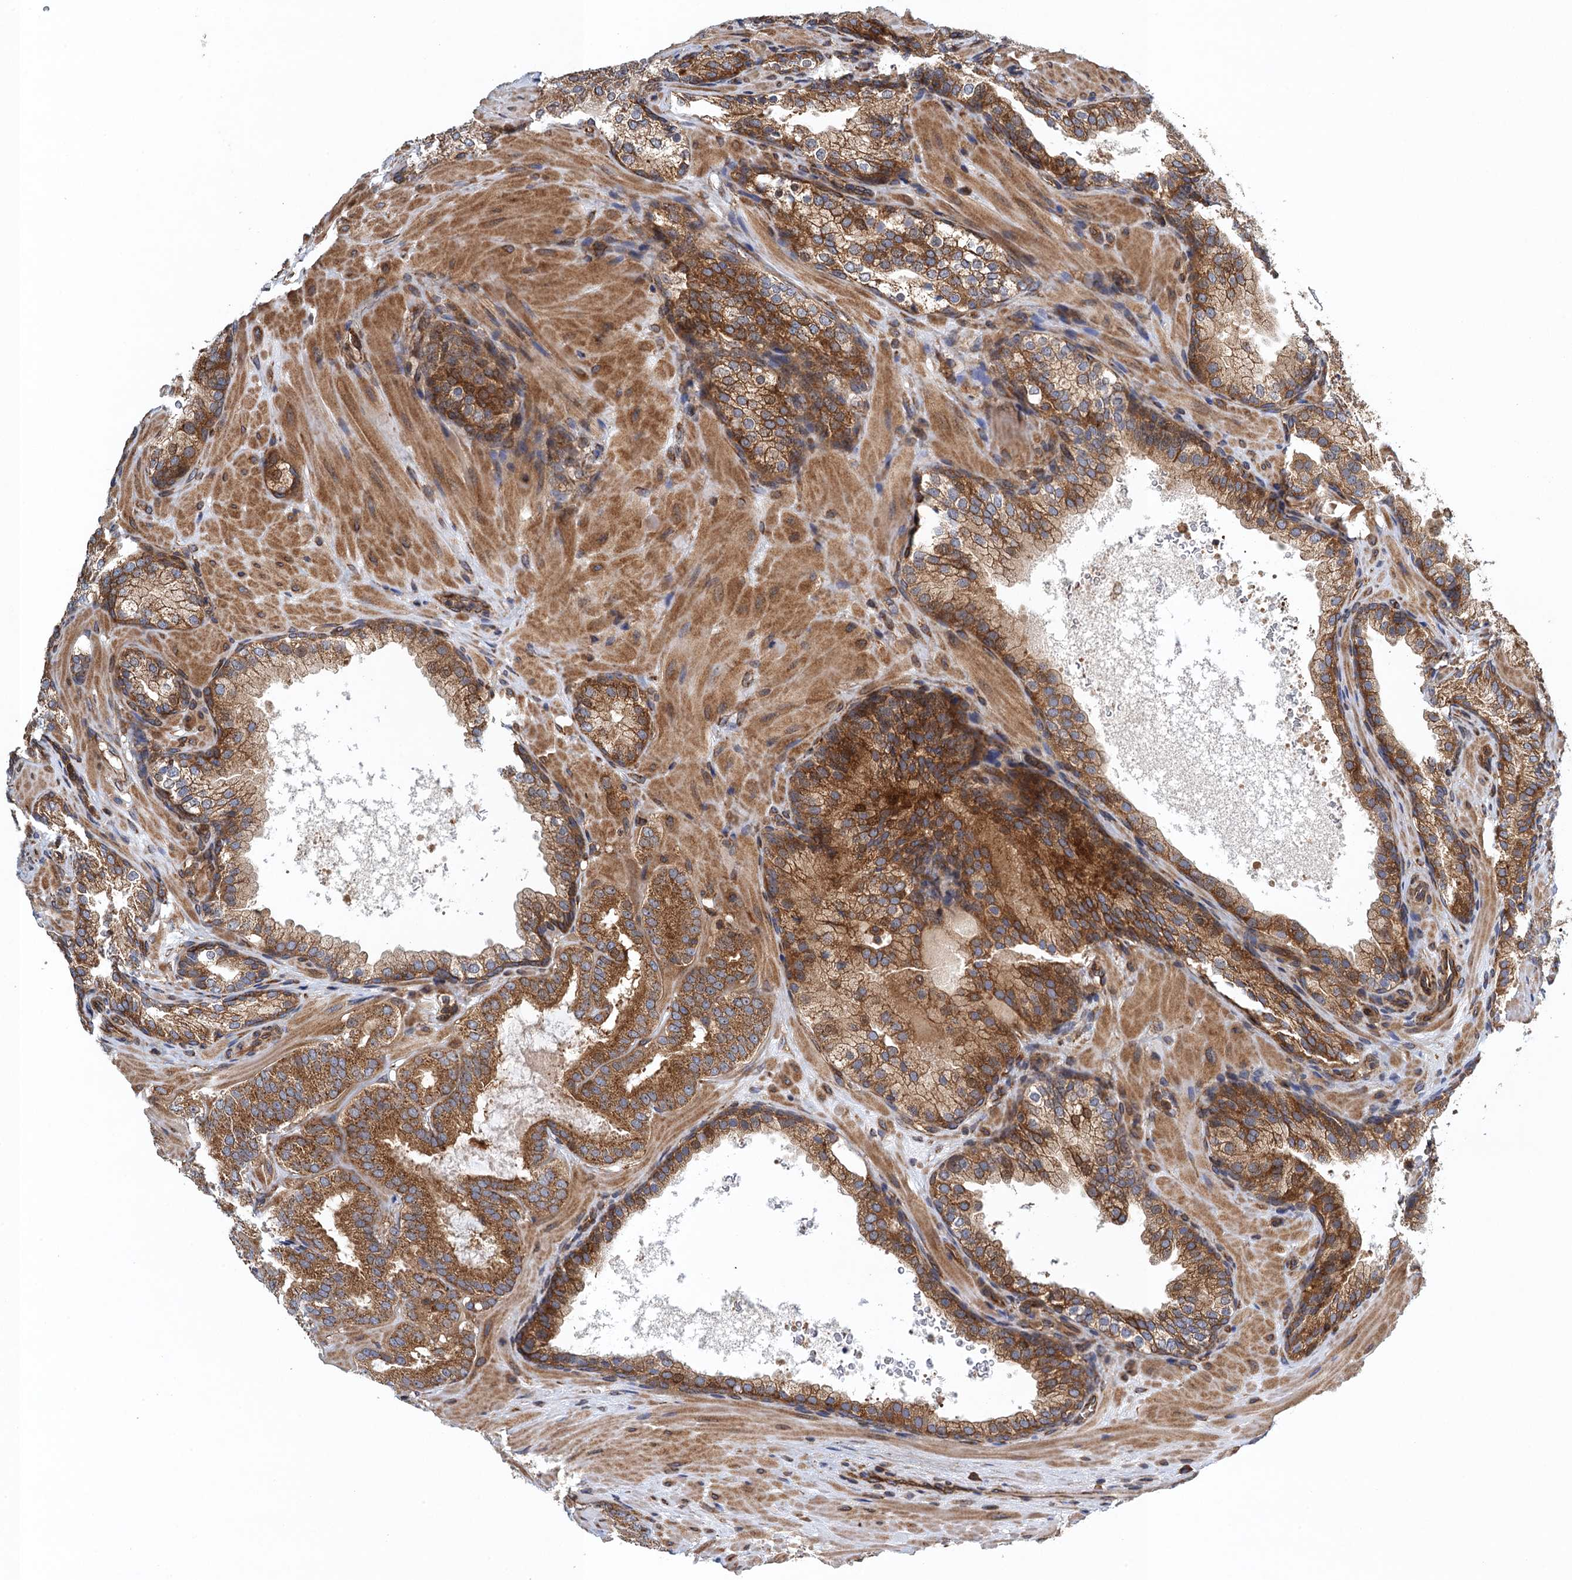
{"staining": {"intensity": "moderate", "quantity": ">75%", "location": "cytoplasmic/membranous"}, "tissue": "prostate cancer", "cell_type": "Tumor cells", "image_type": "cancer", "snomed": [{"axis": "morphology", "description": "Adenocarcinoma, High grade"}, {"axis": "topography", "description": "Prostate"}], "caption": "A brown stain labels moderate cytoplasmic/membranous expression of a protein in human prostate cancer (adenocarcinoma (high-grade)) tumor cells.", "gene": "MDM1", "patient": {"sex": "male", "age": 60}}